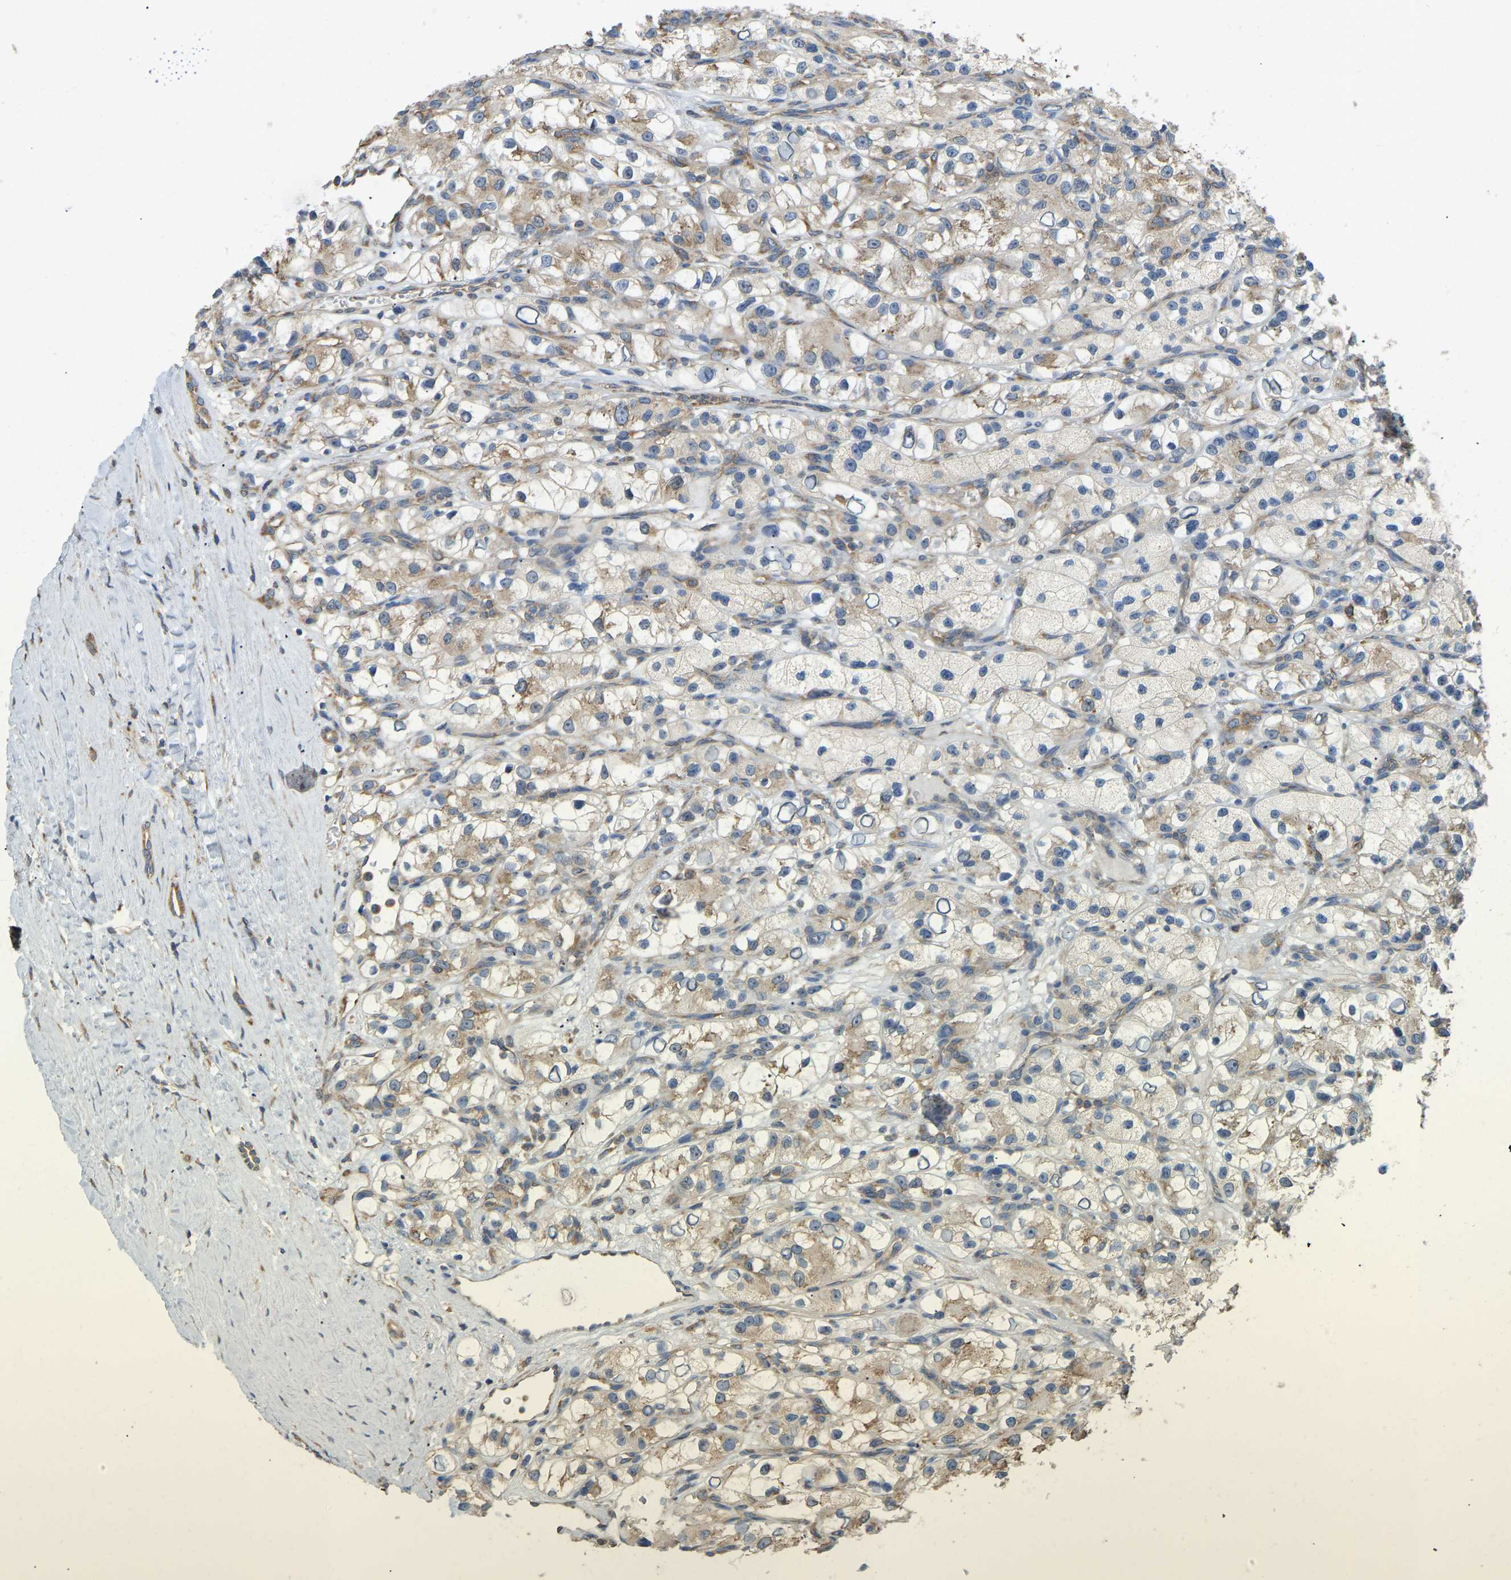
{"staining": {"intensity": "moderate", "quantity": ">75%", "location": "cytoplasmic/membranous"}, "tissue": "renal cancer", "cell_type": "Tumor cells", "image_type": "cancer", "snomed": [{"axis": "morphology", "description": "Adenocarcinoma, NOS"}, {"axis": "topography", "description": "Kidney"}], "caption": "Immunohistochemical staining of human renal cancer exhibits moderate cytoplasmic/membranous protein staining in approximately >75% of tumor cells. The staining was performed using DAB (3,3'-diaminobenzidine), with brown indicating positive protein expression. Nuclei are stained blue with hematoxylin.", "gene": "RPS6KB2", "patient": {"sex": "female", "age": 57}}